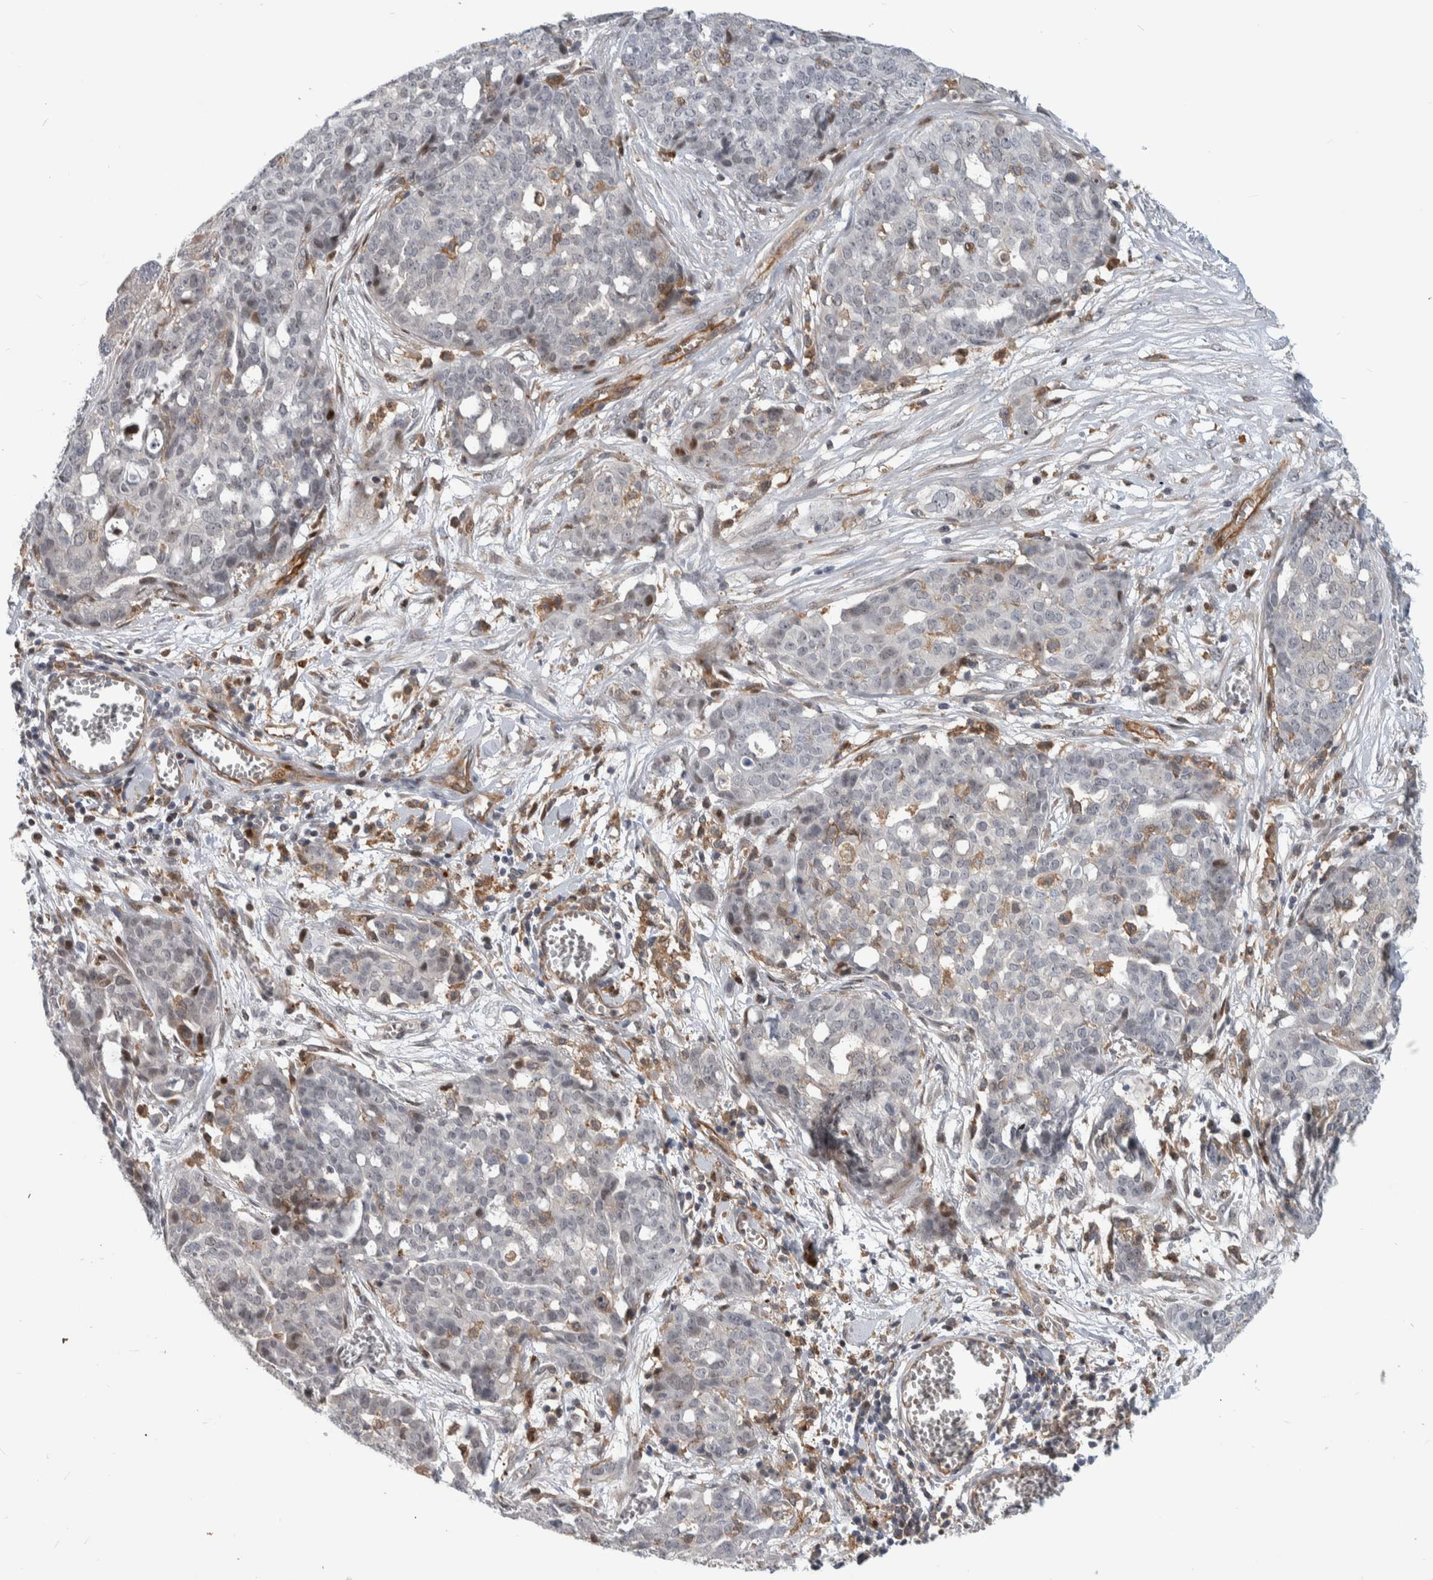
{"staining": {"intensity": "moderate", "quantity": "<25%", "location": "cytoplasmic/membranous"}, "tissue": "ovarian cancer", "cell_type": "Tumor cells", "image_type": "cancer", "snomed": [{"axis": "morphology", "description": "Cystadenocarcinoma, serous, NOS"}, {"axis": "topography", "description": "Soft tissue"}, {"axis": "topography", "description": "Ovary"}], "caption": "A high-resolution photomicrograph shows immunohistochemistry (IHC) staining of serous cystadenocarcinoma (ovarian), which shows moderate cytoplasmic/membranous positivity in approximately <25% of tumor cells. (DAB = brown stain, brightfield microscopy at high magnification).", "gene": "MSL1", "patient": {"sex": "female", "age": 57}}